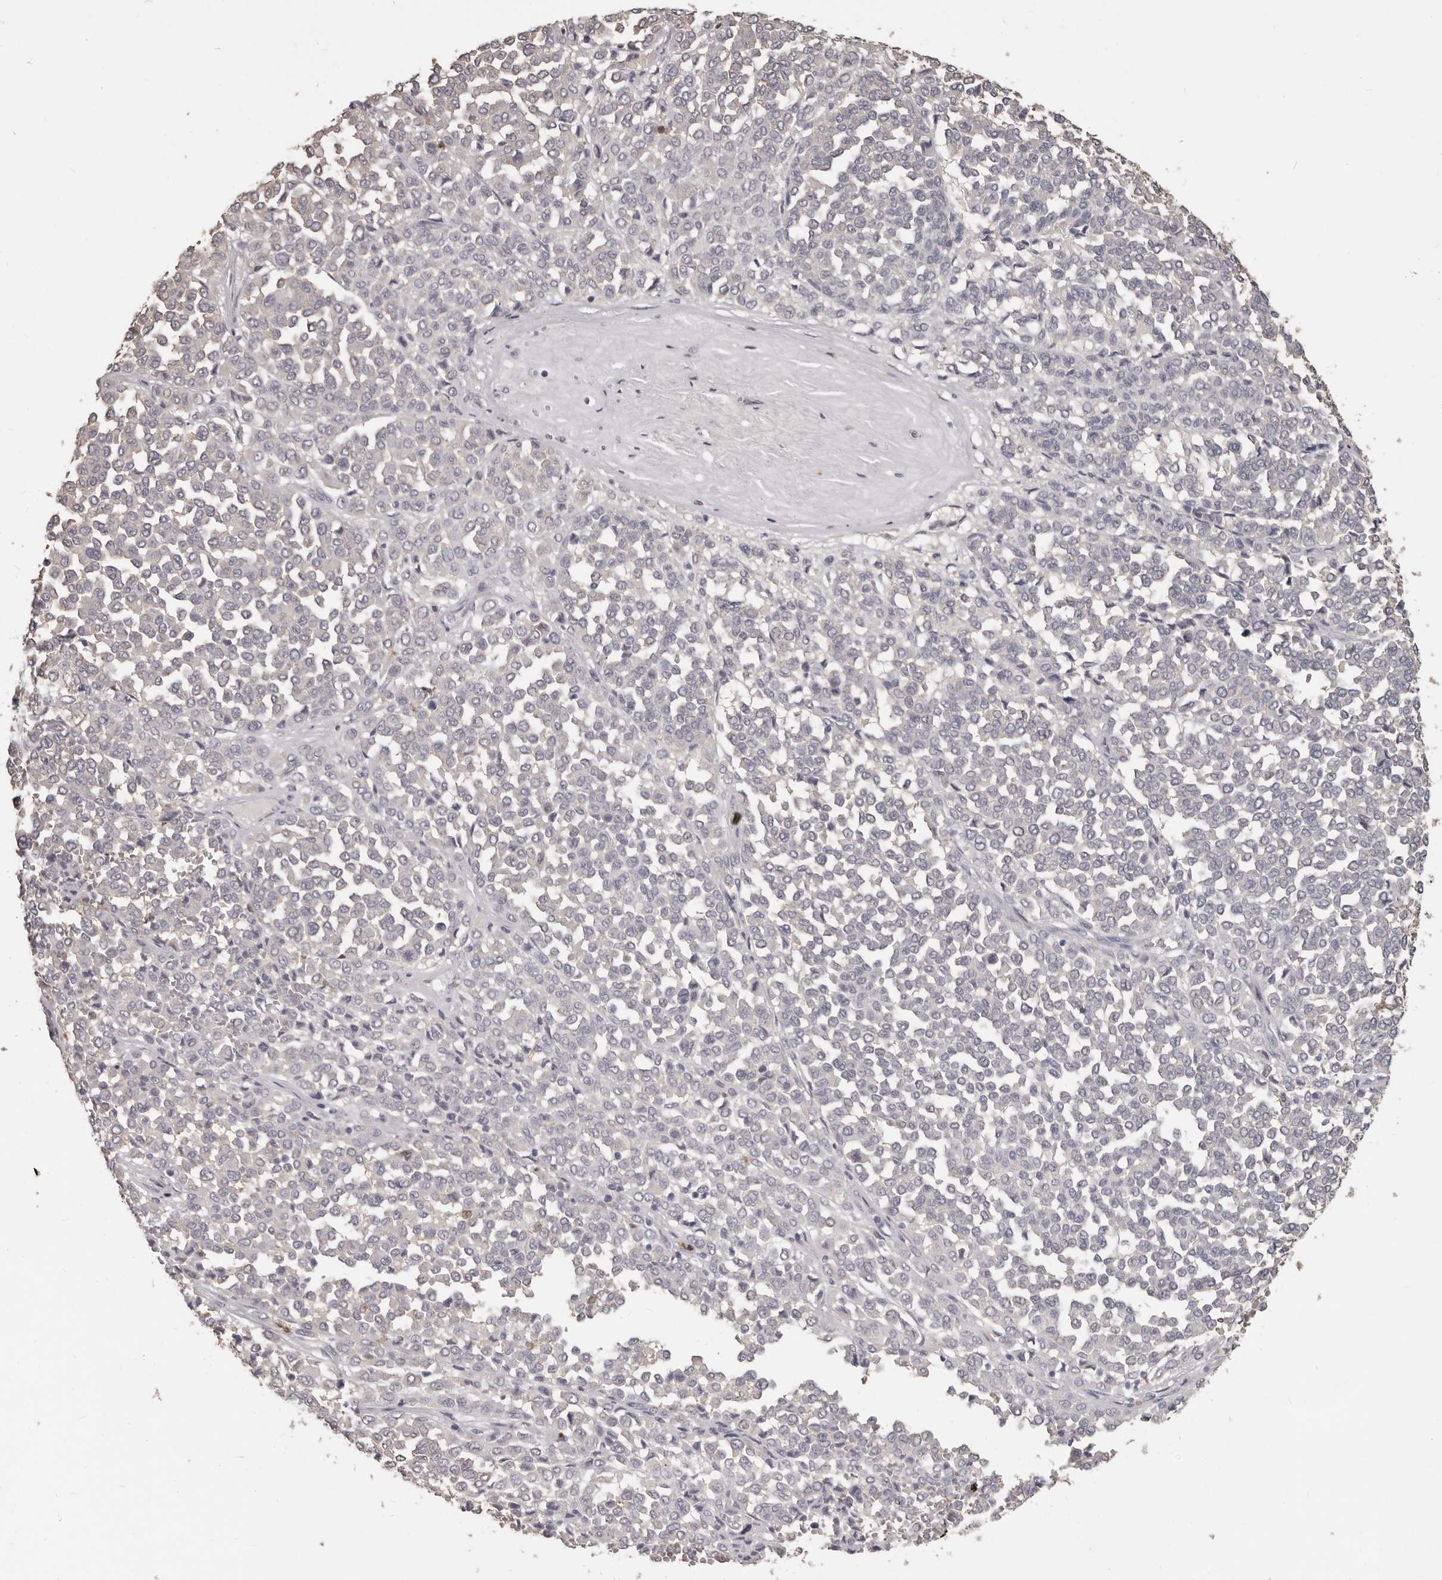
{"staining": {"intensity": "negative", "quantity": "none", "location": "none"}, "tissue": "melanoma", "cell_type": "Tumor cells", "image_type": "cancer", "snomed": [{"axis": "morphology", "description": "Malignant melanoma, Metastatic site"}, {"axis": "topography", "description": "Pancreas"}], "caption": "Tumor cells are negative for brown protein staining in malignant melanoma (metastatic site).", "gene": "GPR157", "patient": {"sex": "female", "age": 30}}